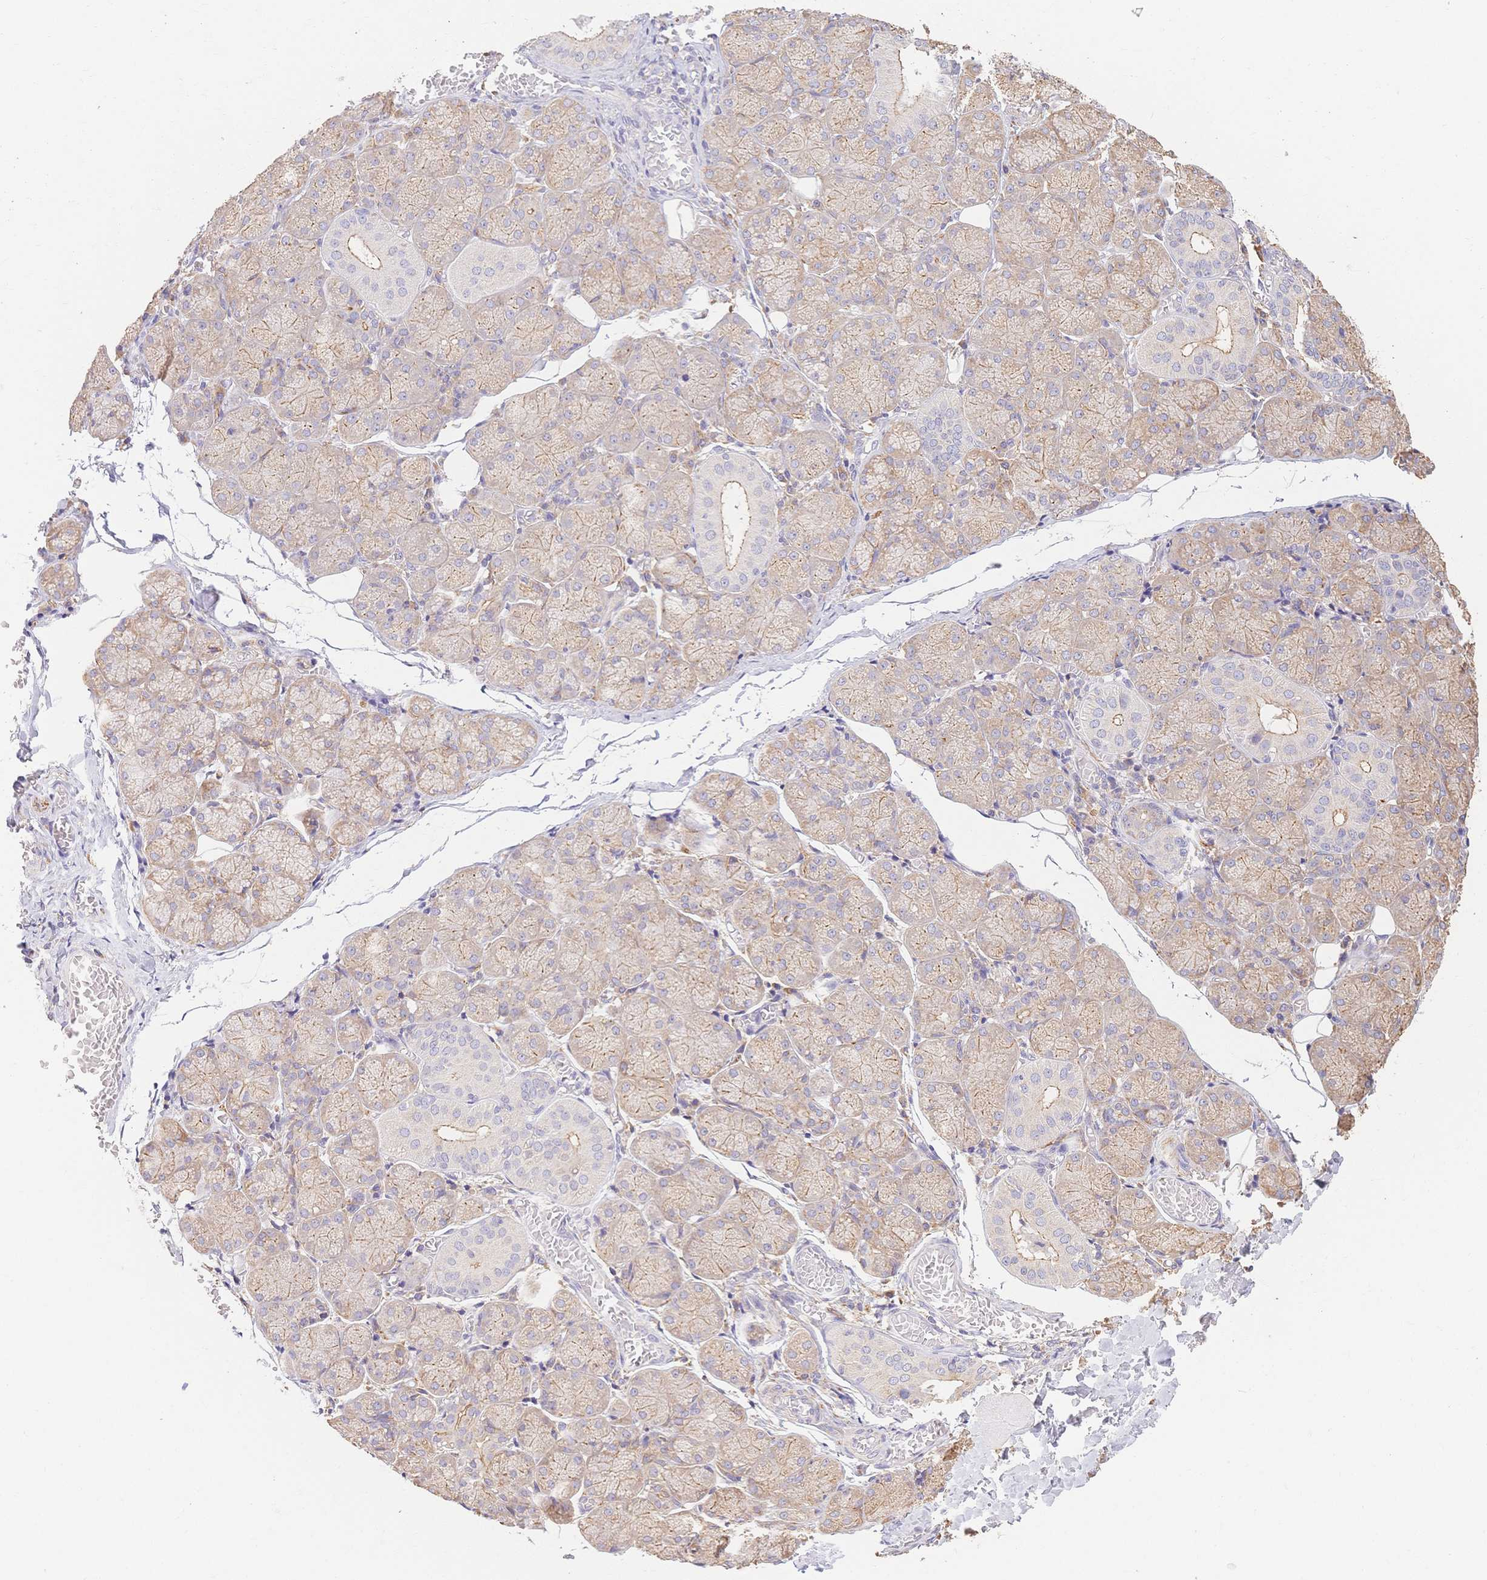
{"staining": {"intensity": "weak", "quantity": "25%-75%", "location": "cytoplasmic/membranous"}, "tissue": "salivary gland", "cell_type": "Glandular cells", "image_type": "normal", "snomed": [{"axis": "morphology", "description": "Normal tissue, NOS"}, {"axis": "topography", "description": "Salivary gland"}], "caption": "An IHC micrograph of unremarkable tissue is shown. Protein staining in brown highlights weak cytoplasmic/membranous positivity in salivary gland within glandular cells. (Stains: DAB (3,3'-diaminobenzidine) in brown, nuclei in blue, Microscopy: brightfield microscopy at high magnification).", "gene": "HS3ST5", "patient": {"sex": "female", "age": 24}}